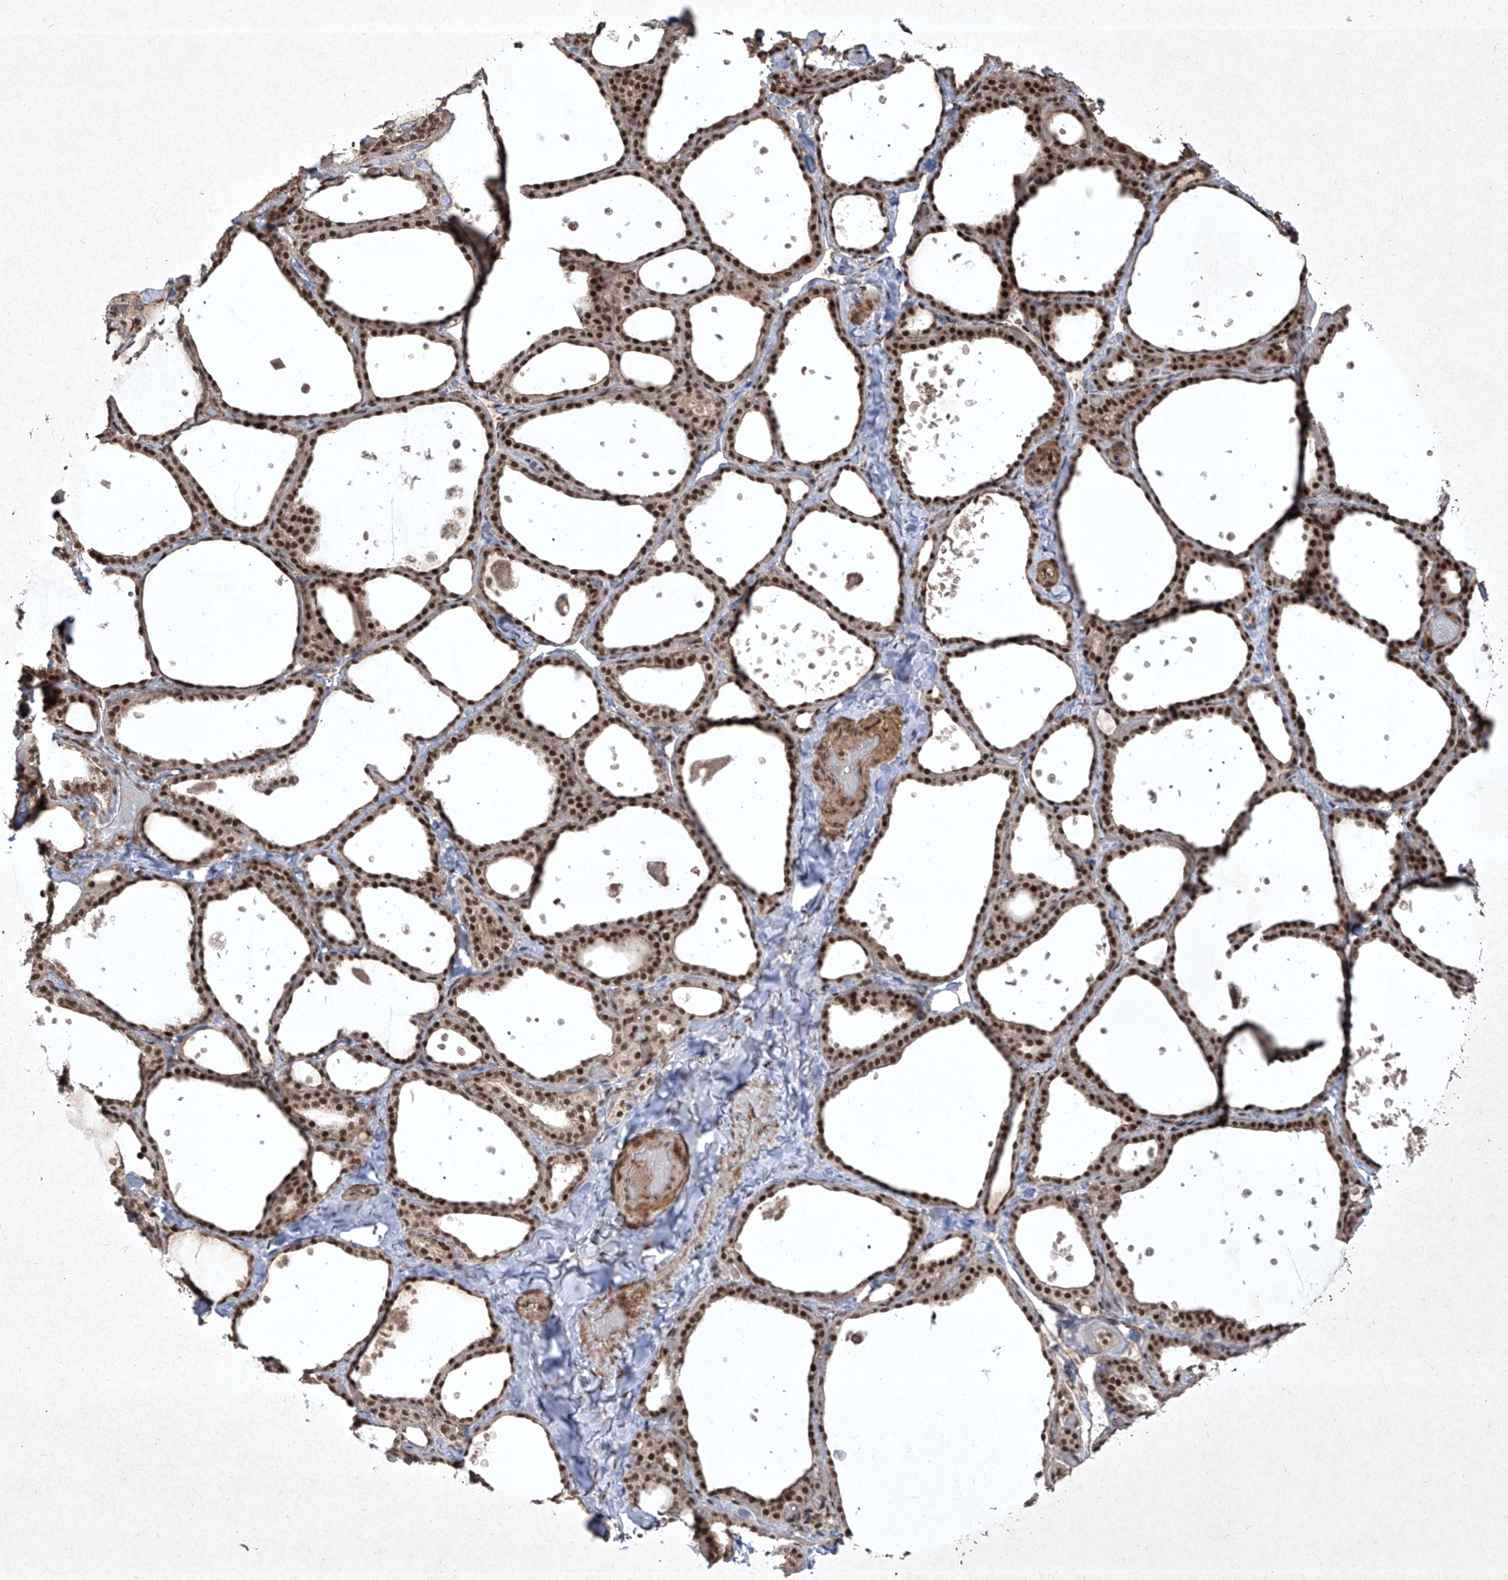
{"staining": {"intensity": "strong", "quantity": ">75%", "location": "nuclear"}, "tissue": "thyroid gland", "cell_type": "Glandular cells", "image_type": "normal", "snomed": [{"axis": "morphology", "description": "Normal tissue, NOS"}, {"axis": "topography", "description": "Thyroid gland"}], "caption": "Strong nuclear expression is identified in approximately >75% of glandular cells in unremarkable thyroid gland.", "gene": "IRF2", "patient": {"sex": "female", "age": 44}}